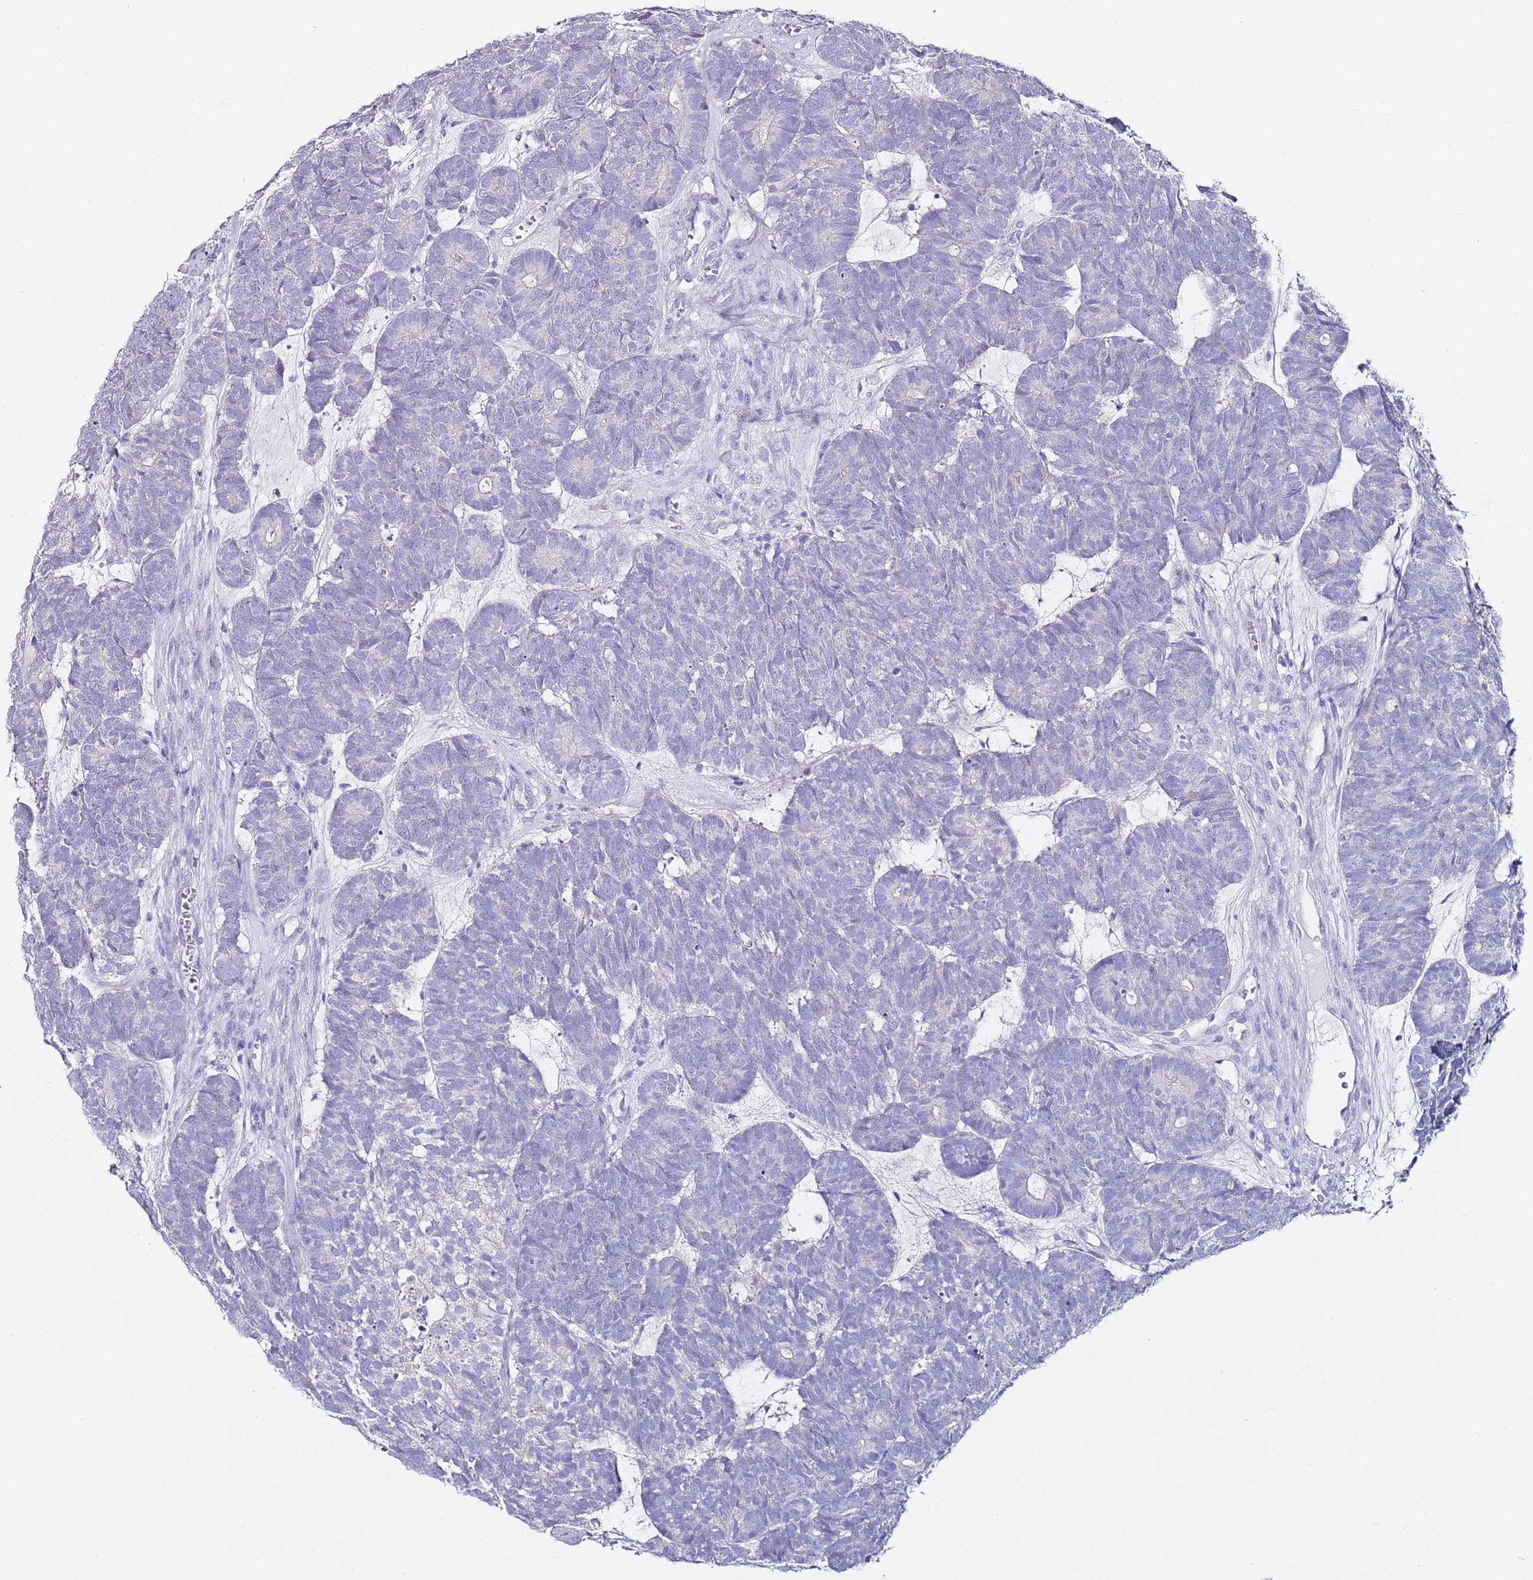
{"staining": {"intensity": "negative", "quantity": "none", "location": "none"}, "tissue": "head and neck cancer", "cell_type": "Tumor cells", "image_type": "cancer", "snomed": [{"axis": "morphology", "description": "Adenocarcinoma, NOS"}, {"axis": "topography", "description": "Head-Neck"}], "caption": "The histopathology image reveals no significant staining in tumor cells of head and neck cancer (adenocarcinoma).", "gene": "MYBPC3", "patient": {"sex": "female", "age": 81}}